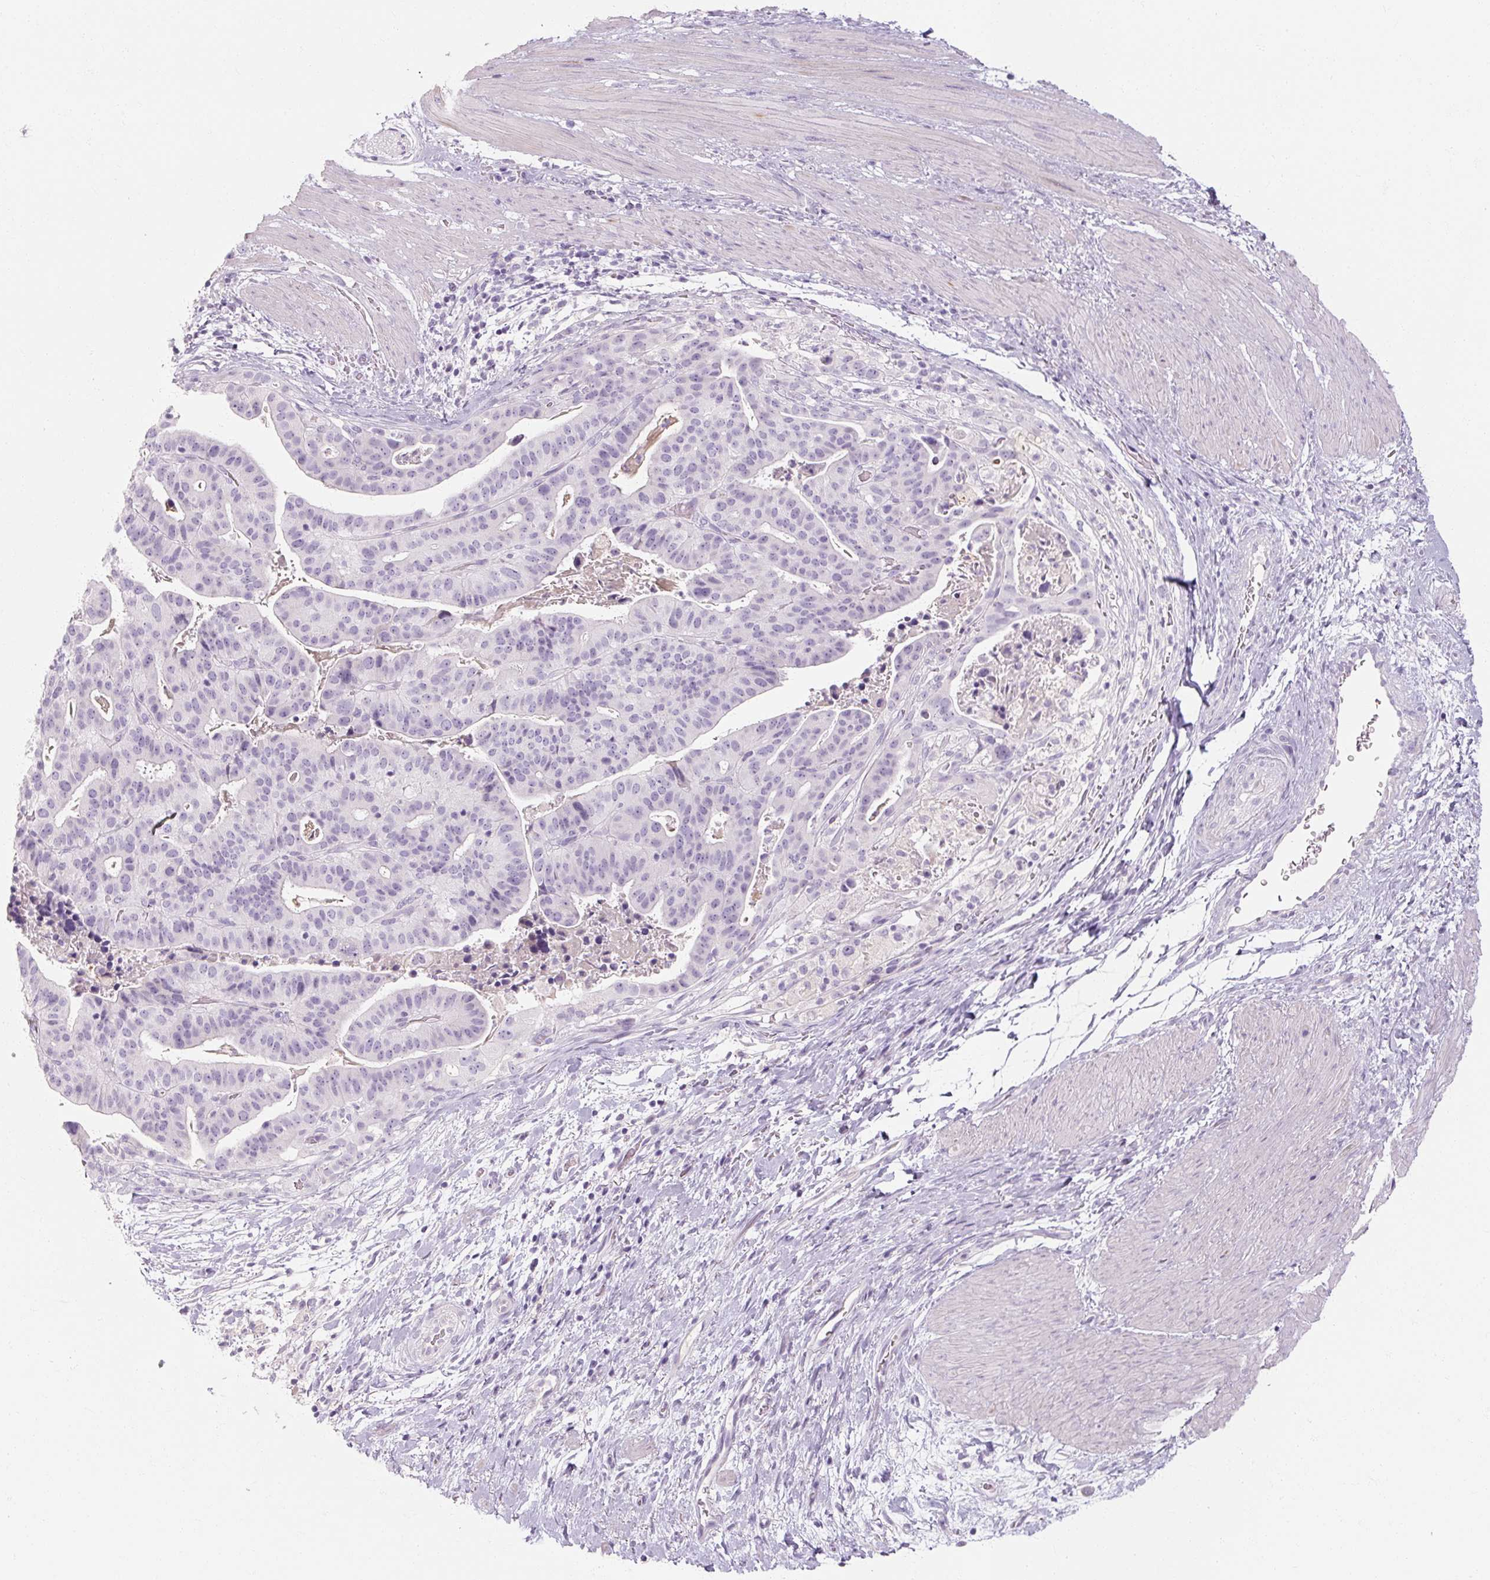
{"staining": {"intensity": "negative", "quantity": "none", "location": "none"}, "tissue": "stomach cancer", "cell_type": "Tumor cells", "image_type": "cancer", "snomed": [{"axis": "morphology", "description": "Adenocarcinoma, NOS"}, {"axis": "topography", "description": "Stomach"}], "caption": "Immunohistochemical staining of human adenocarcinoma (stomach) displays no significant positivity in tumor cells. (Immunohistochemistry, brightfield microscopy, high magnification).", "gene": "NFE2L3", "patient": {"sex": "male", "age": 48}}